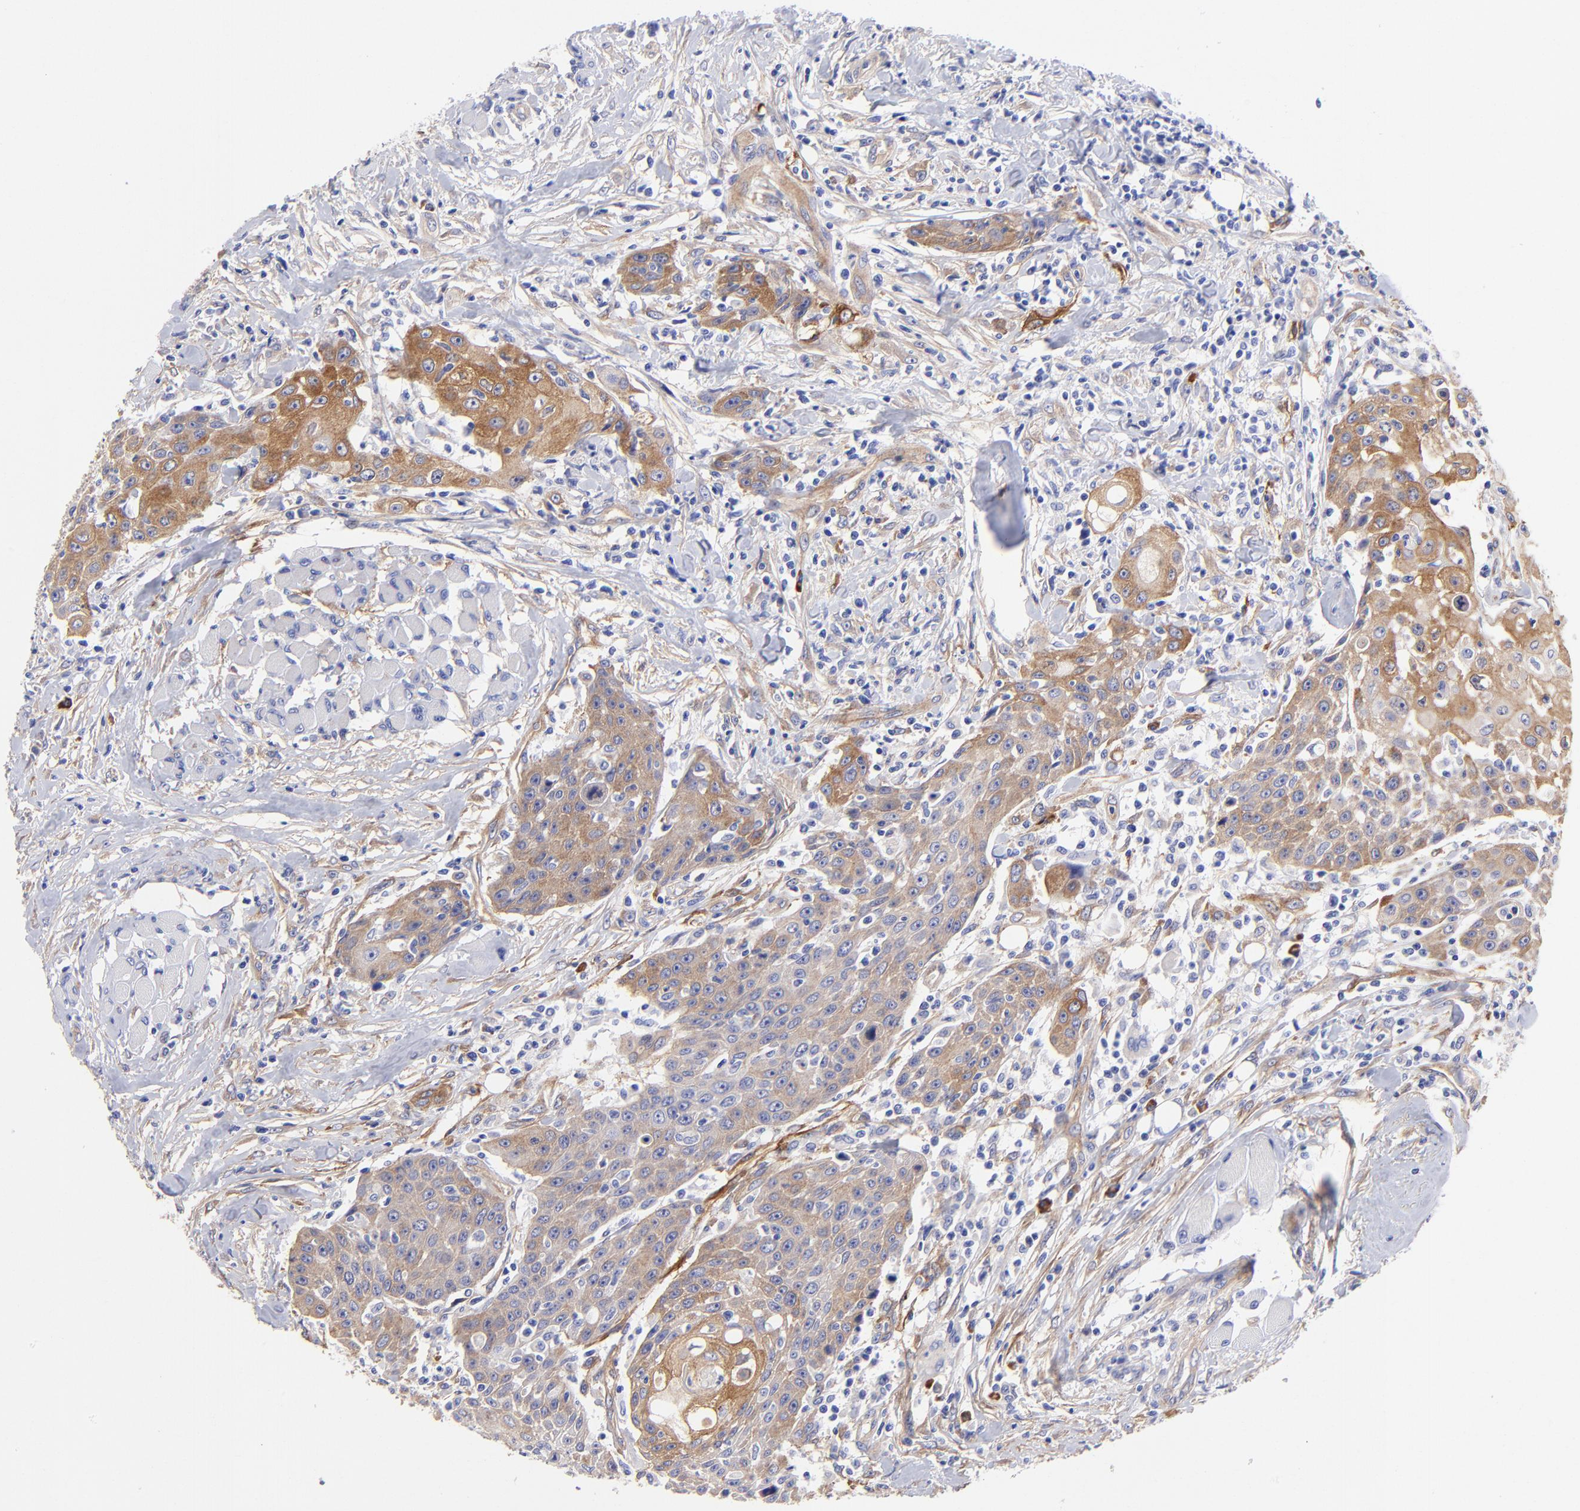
{"staining": {"intensity": "moderate", "quantity": "25%-75%", "location": "cytoplasmic/membranous"}, "tissue": "head and neck cancer", "cell_type": "Tumor cells", "image_type": "cancer", "snomed": [{"axis": "morphology", "description": "Squamous cell carcinoma, NOS"}, {"axis": "topography", "description": "Oral tissue"}, {"axis": "topography", "description": "Head-Neck"}], "caption": "DAB immunohistochemical staining of head and neck squamous cell carcinoma reveals moderate cytoplasmic/membranous protein positivity in approximately 25%-75% of tumor cells.", "gene": "PPFIBP1", "patient": {"sex": "female", "age": 82}}